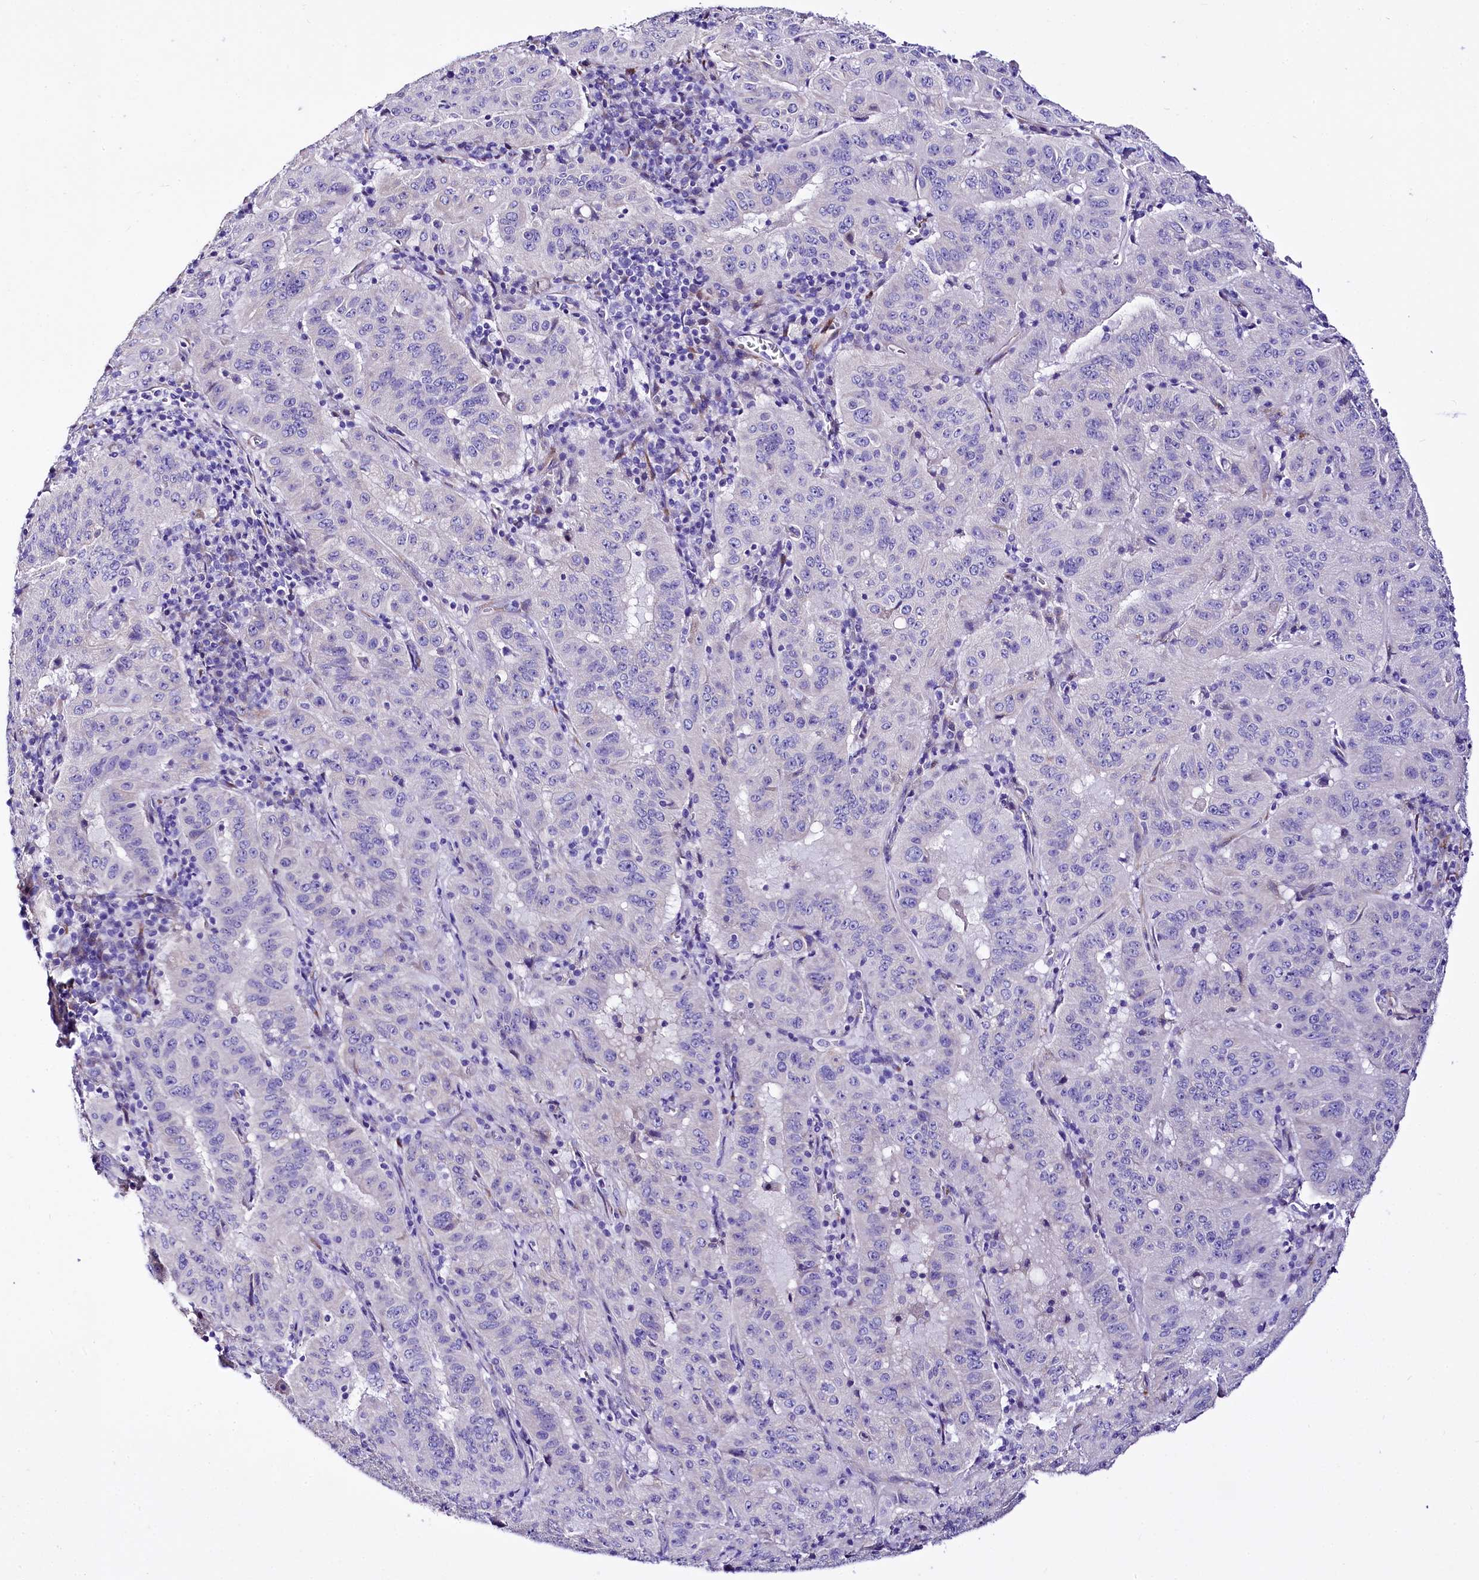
{"staining": {"intensity": "negative", "quantity": "none", "location": "none"}, "tissue": "pancreatic cancer", "cell_type": "Tumor cells", "image_type": "cancer", "snomed": [{"axis": "morphology", "description": "Adenocarcinoma, NOS"}, {"axis": "topography", "description": "Pancreas"}], "caption": "Protein analysis of adenocarcinoma (pancreatic) reveals no significant expression in tumor cells. (DAB (3,3'-diaminobenzidine) immunohistochemistry with hematoxylin counter stain).", "gene": "A2ML1", "patient": {"sex": "male", "age": 63}}